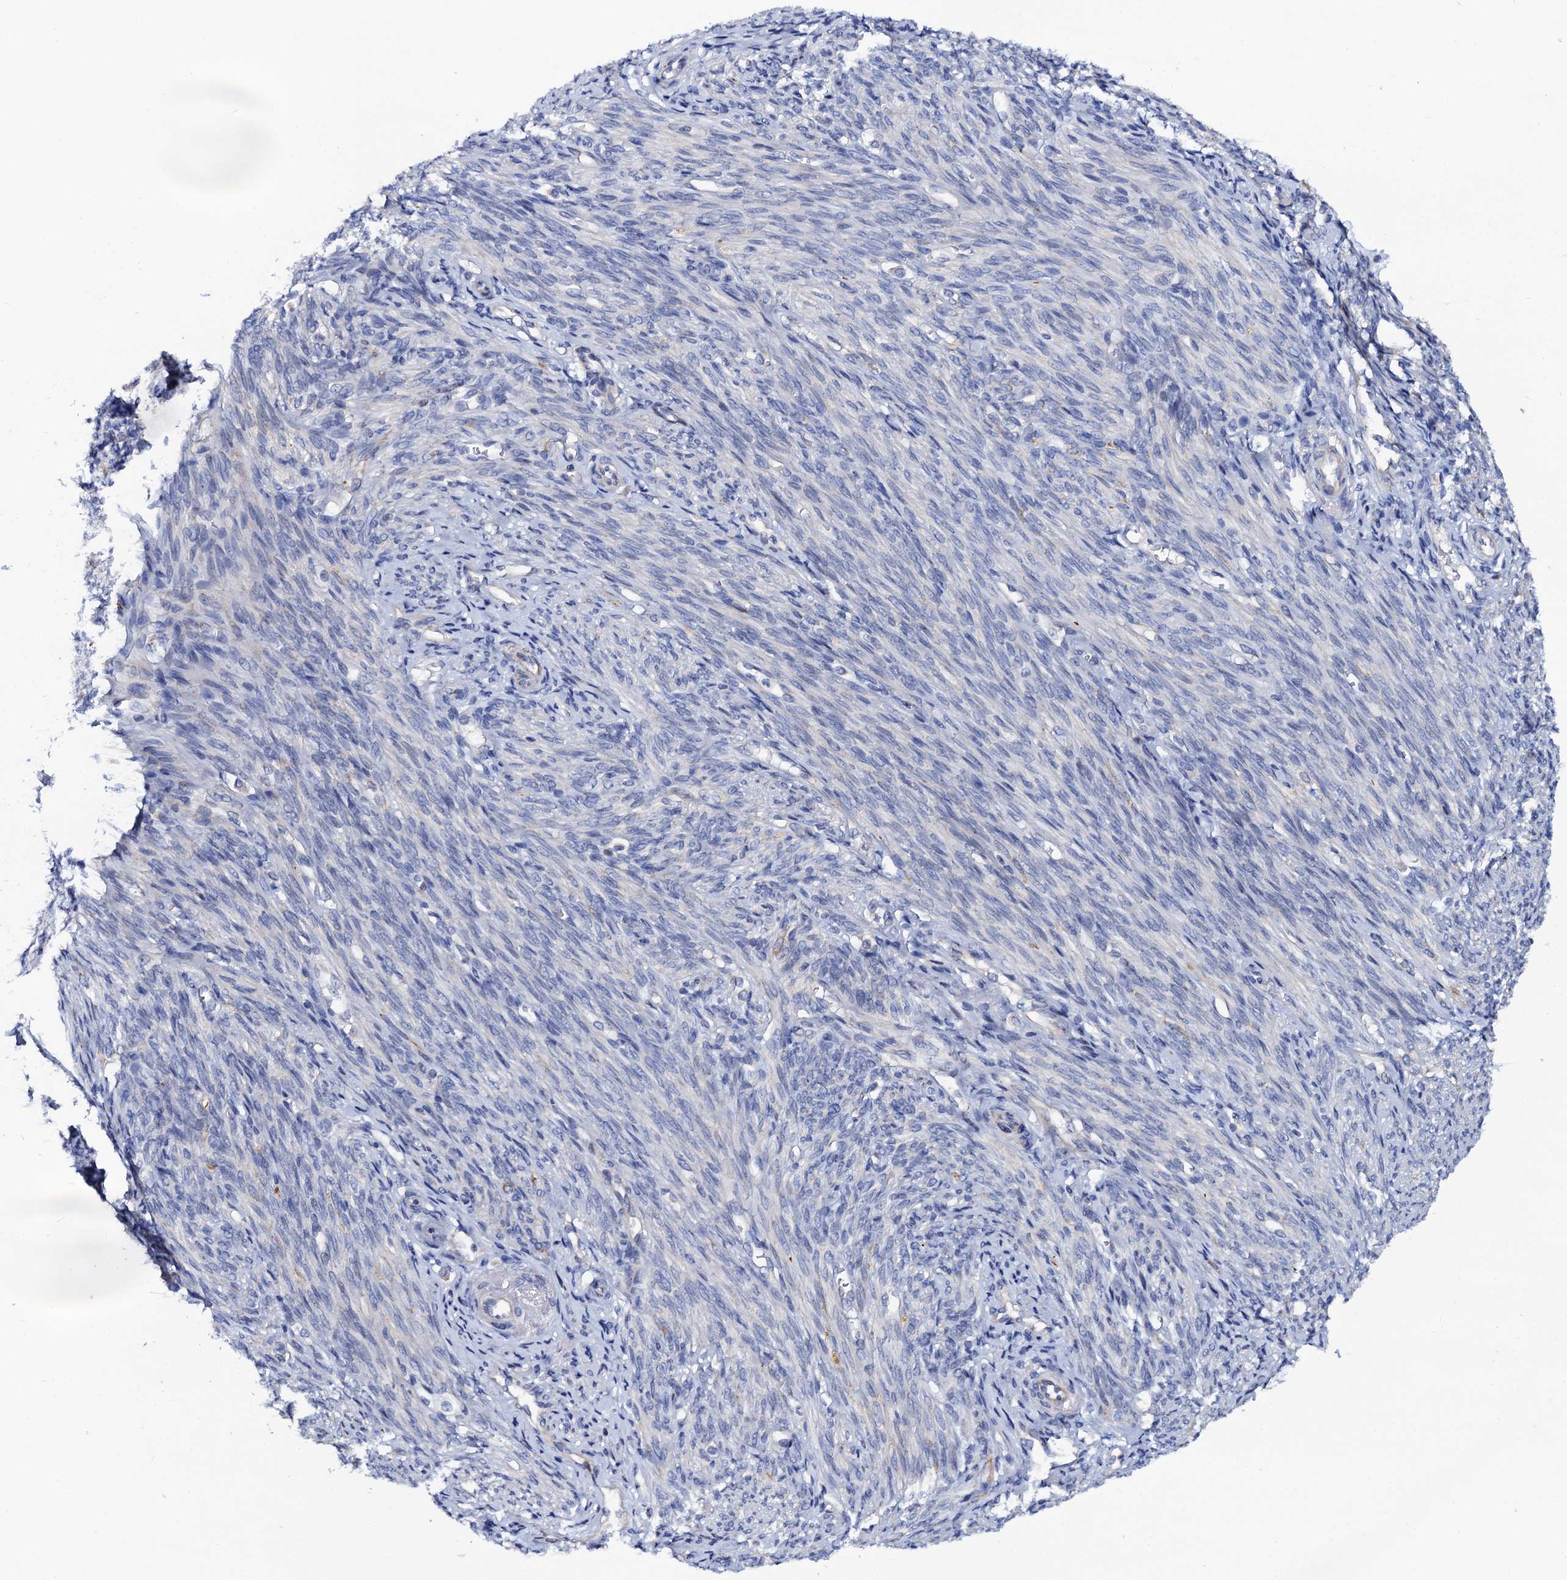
{"staining": {"intensity": "negative", "quantity": "none", "location": "none"}, "tissue": "endometrium", "cell_type": "Cells in endometrial stroma", "image_type": "normal", "snomed": [{"axis": "morphology", "description": "Normal tissue, NOS"}, {"axis": "topography", "description": "Endometrium"}], "caption": "Immunohistochemistry of normal human endometrium reveals no expression in cells in endometrial stroma. Nuclei are stained in blue.", "gene": "MRPL48", "patient": {"sex": "female", "age": 77}}